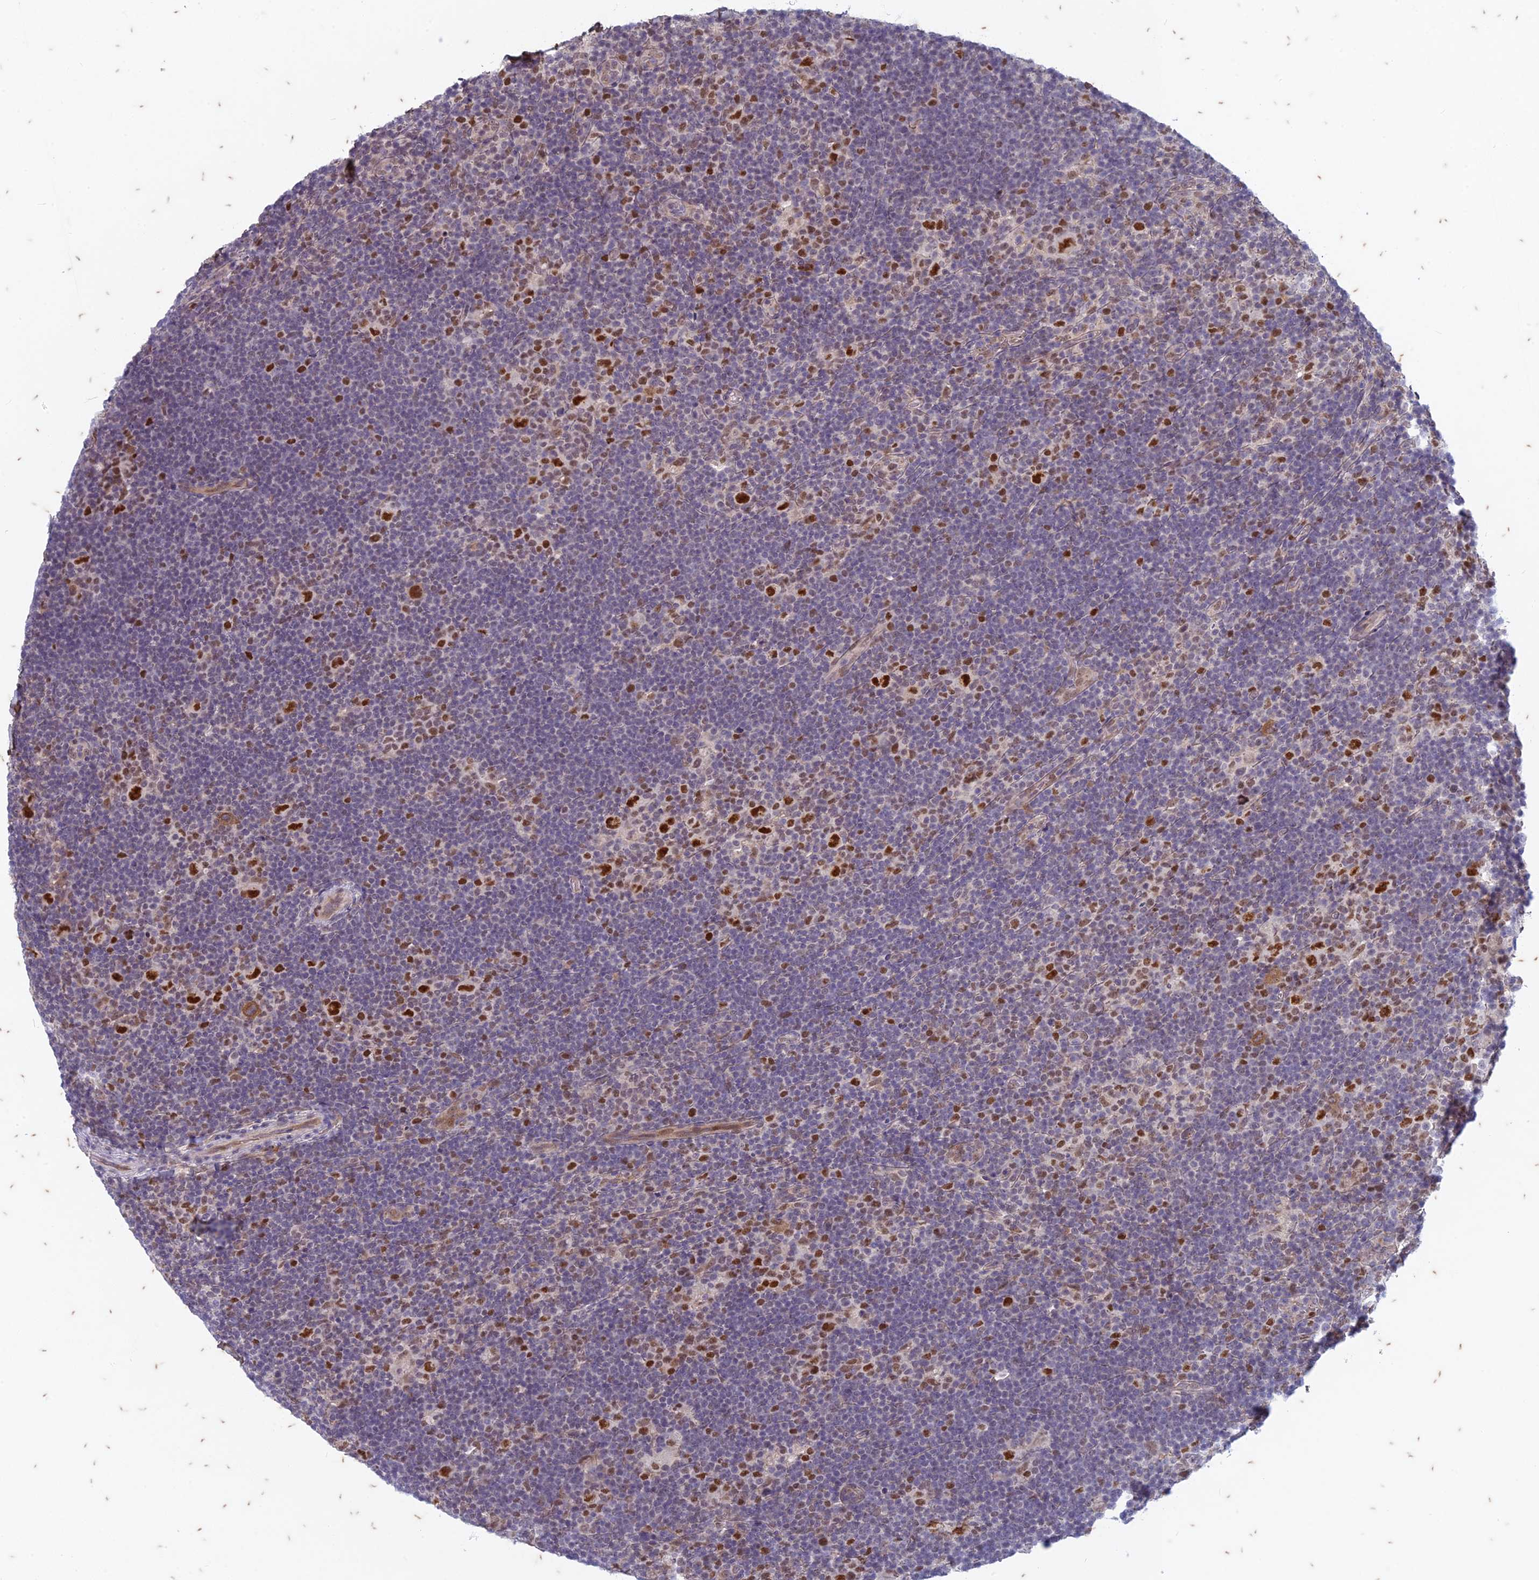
{"staining": {"intensity": "strong", "quantity": ">75%", "location": "nuclear"}, "tissue": "lymphoma", "cell_type": "Tumor cells", "image_type": "cancer", "snomed": [{"axis": "morphology", "description": "Hodgkin's disease, NOS"}, {"axis": "topography", "description": "Lymph node"}], "caption": "A micrograph of Hodgkin's disease stained for a protein shows strong nuclear brown staining in tumor cells.", "gene": "PABPN1L", "patient": {"sex": "female", "age": 57}}